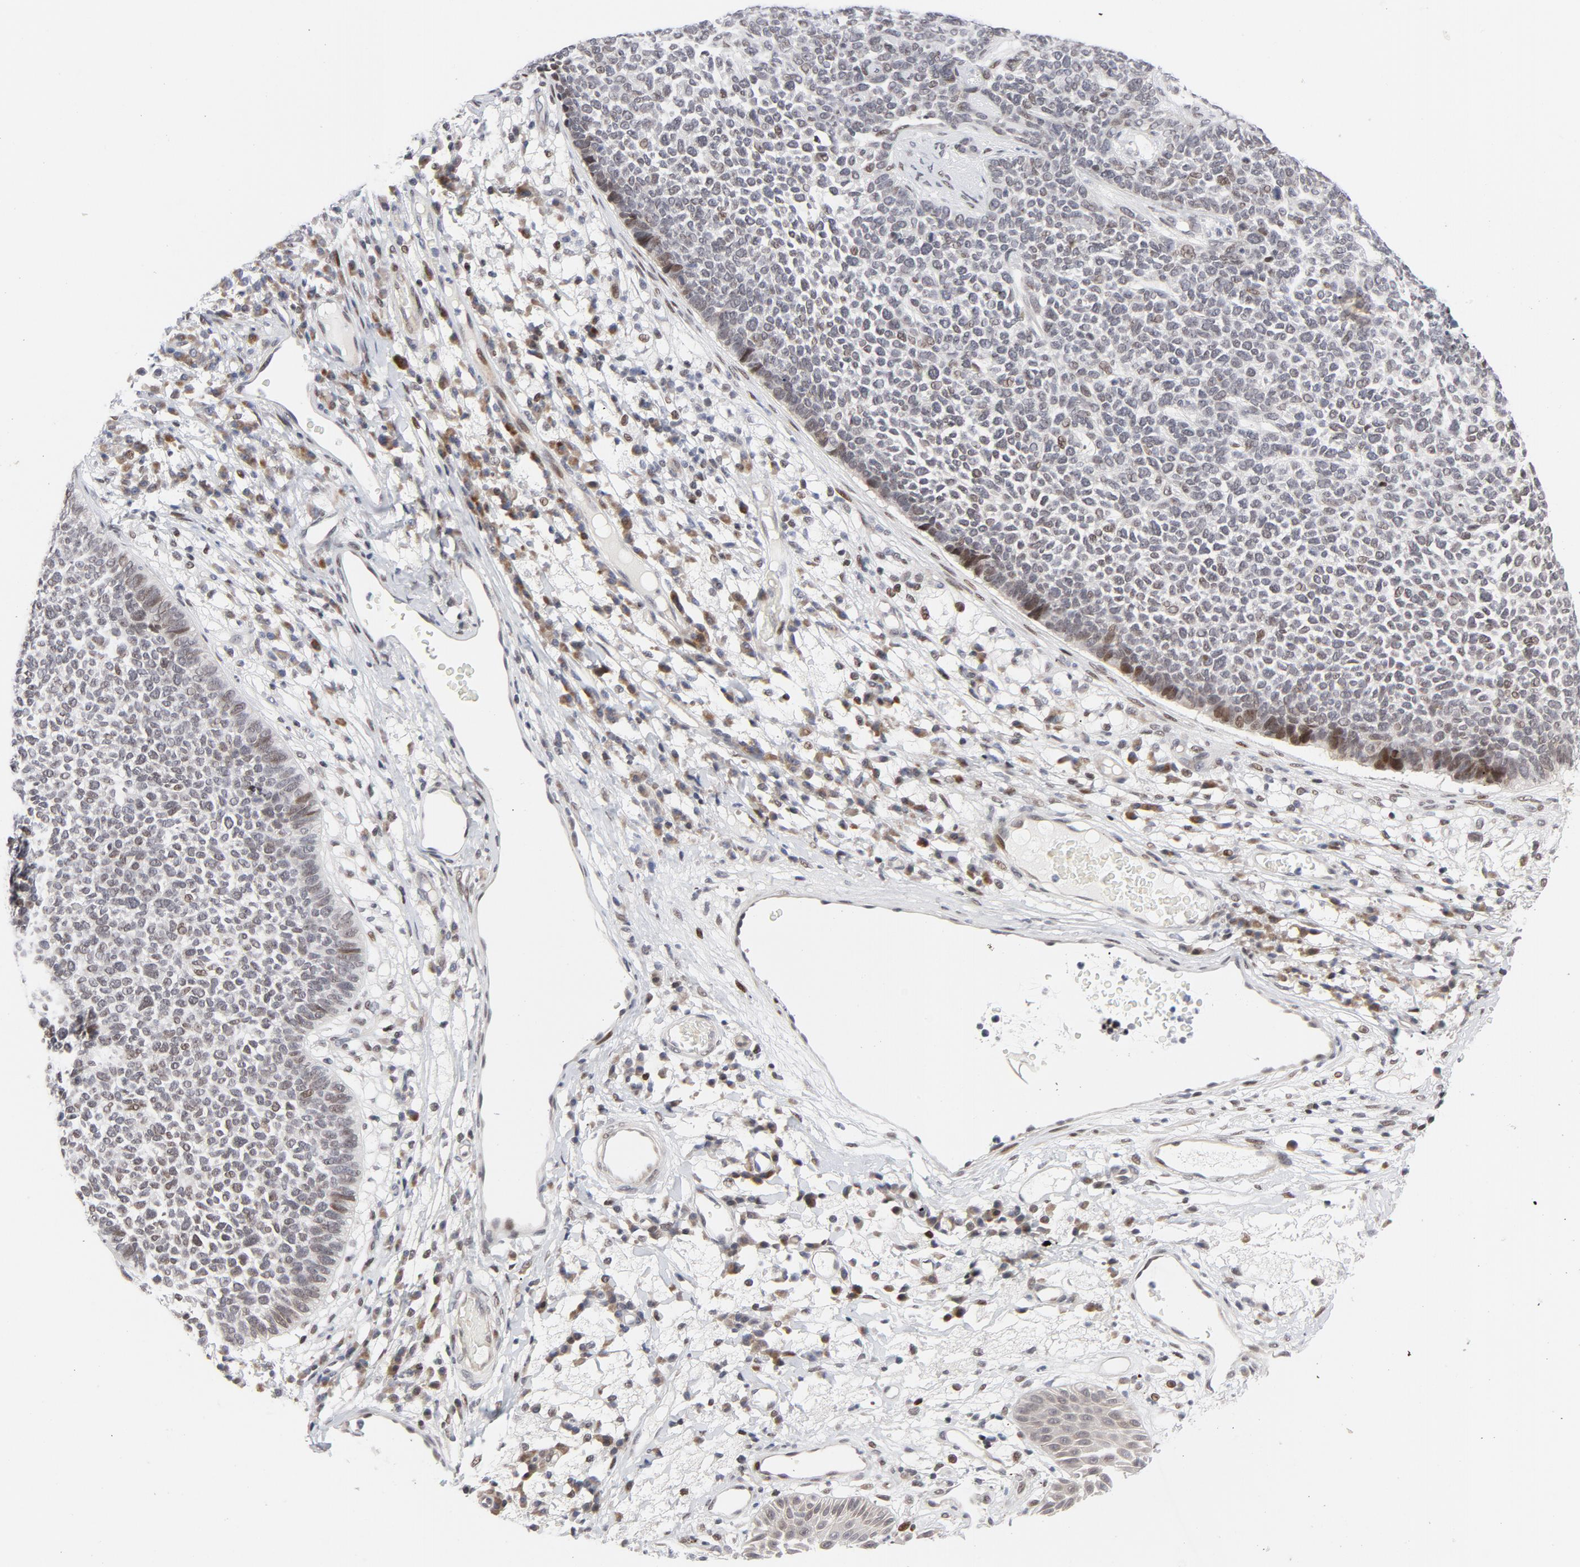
{"staining": {"intensity": "weak", "quantity": "<25%", "location": "nuclear"}, "tissue": "skin cancer", "cell_type": "Tumor cells", "image_type": "cancer", "snomed": [{"axis": "morphology", "description": "Basal cell carcinoma"}, {"axis": "topography", "description": "Skin"}], "caption": "Immunohistochemistry (IHC) image of neoplastic tissue: skin cancer (basal cell carcinoma) stained with DAB exhibits no significant protein positivity in tumor cells.", "gene": "NFIC", "patient": {"sex": "female", "age": 84}}